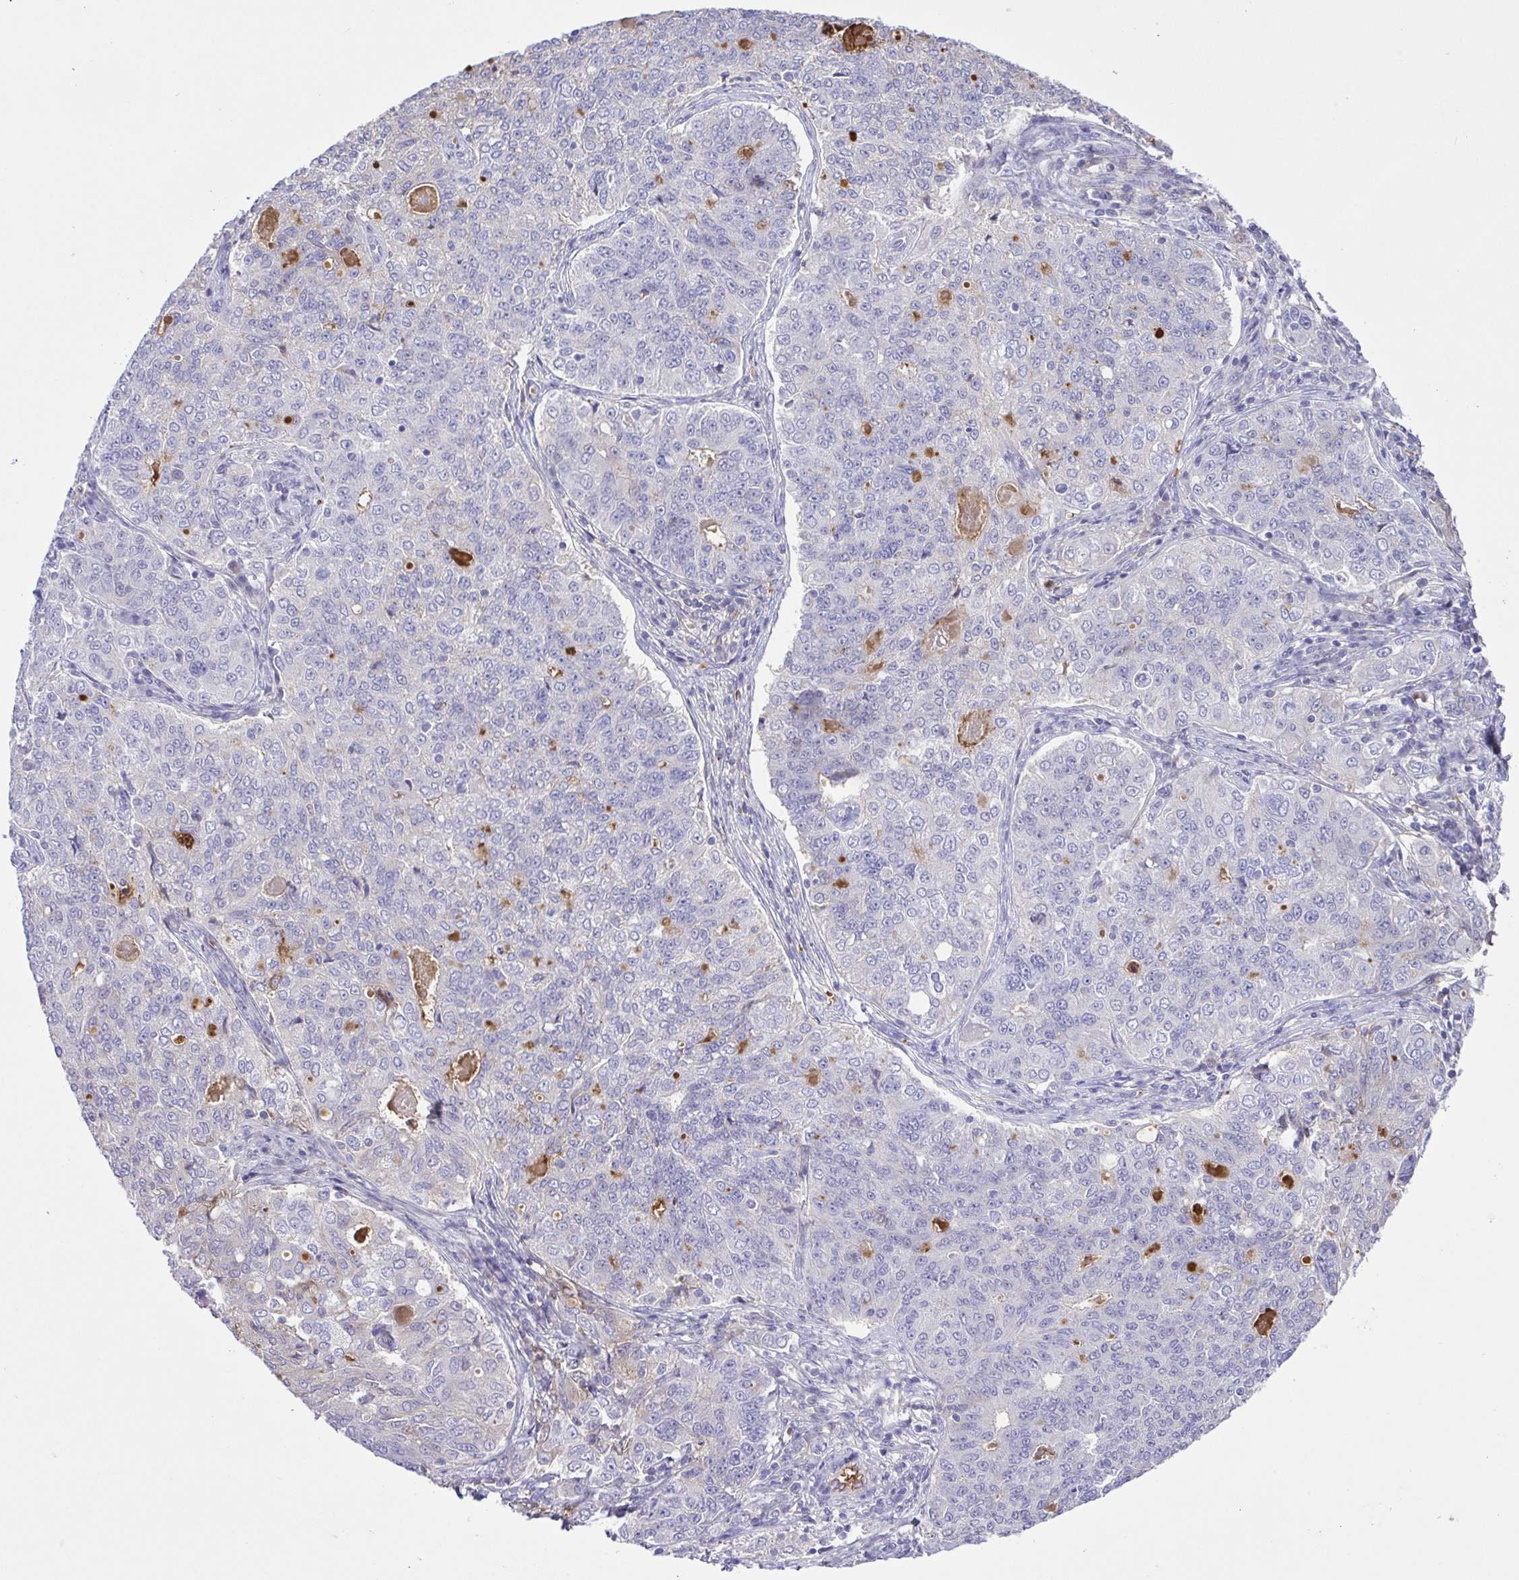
{"staining": {"intensity": "negative", "quantity": "none", "location": "none"}, "tissue": "endometrial cancer", "cell_type": "Tumor cells", "image_type": "cancer", "snomed": [{"axis": "morphology", "description": "Adenocarcinoma, NOS"}, {"axis": "topography", "description": "Endometrium"}], "caption": "An immunohistochemistry photomicrograph of endometrial cancer is shown. There is no staining in tumor cells of endometrial cancer.", "gene": "IGFL1", "patient": {"sex": "female", "age": 43}}